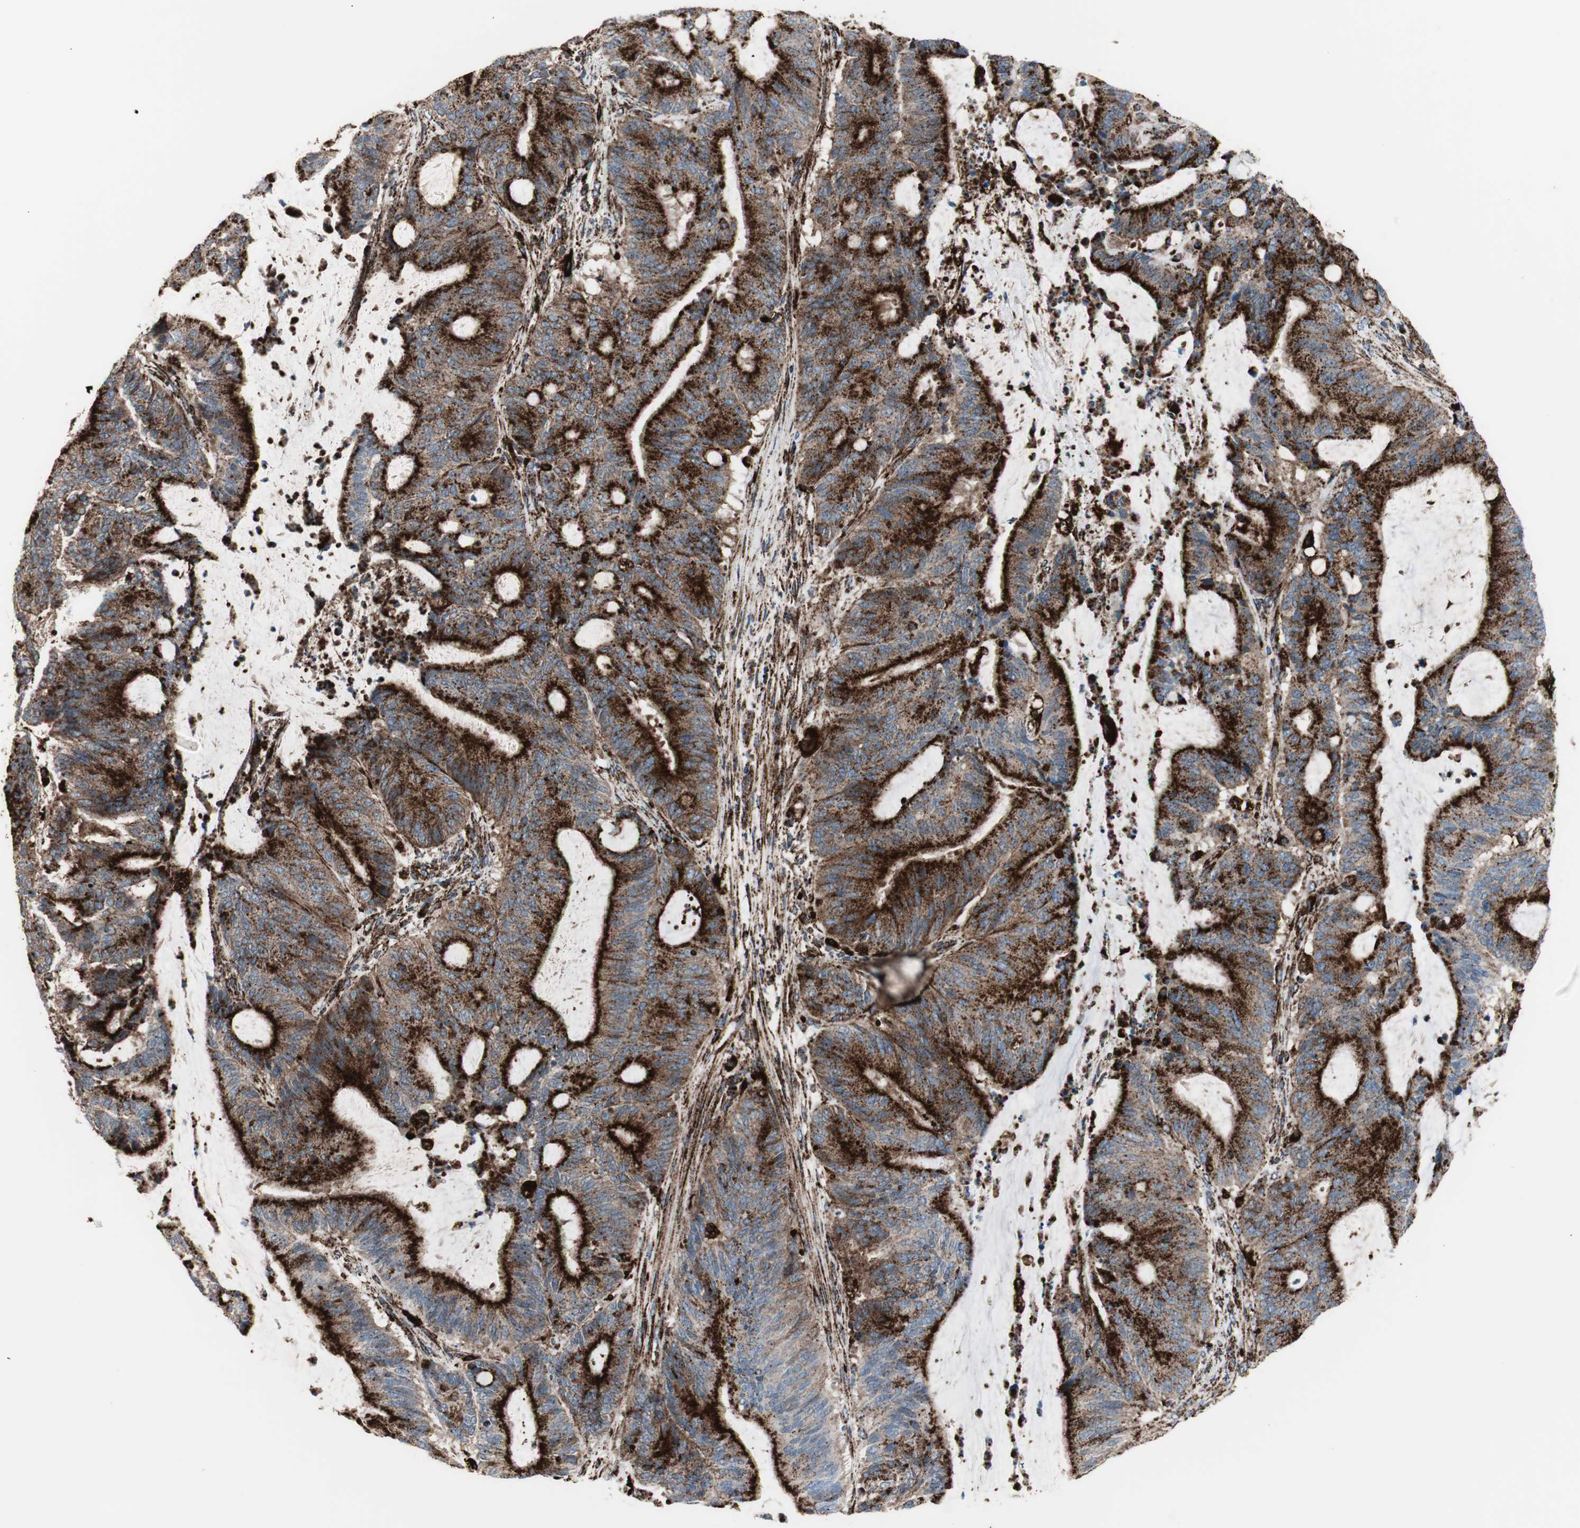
{"staining": {"intensity": "strong", "quantity": ">75%", "location": "cytoplasmic/membranous"}, "tissue": "liver cancer", "cell_type": "Tumor cells", "image_type": "cancer", "snomed": [{"axis": "morphology", "description": "Cholangiocarcinoma"}, {"axis": "topography", "description": "Liver"}], "caption": "The micrograph exhibits immunohistochemical staining of liver cancer. There is strong cytoplasmic/membranous staining is identified in about >75% of tumor cells. Using DAB (3,3'-diaminobenzidine) (brown) and hematoxylin (blue) stains, captured at high magnification using brightfield microscopy.", "gene": "LAMP1", "patient": {"sex": "female", "age": 73}}